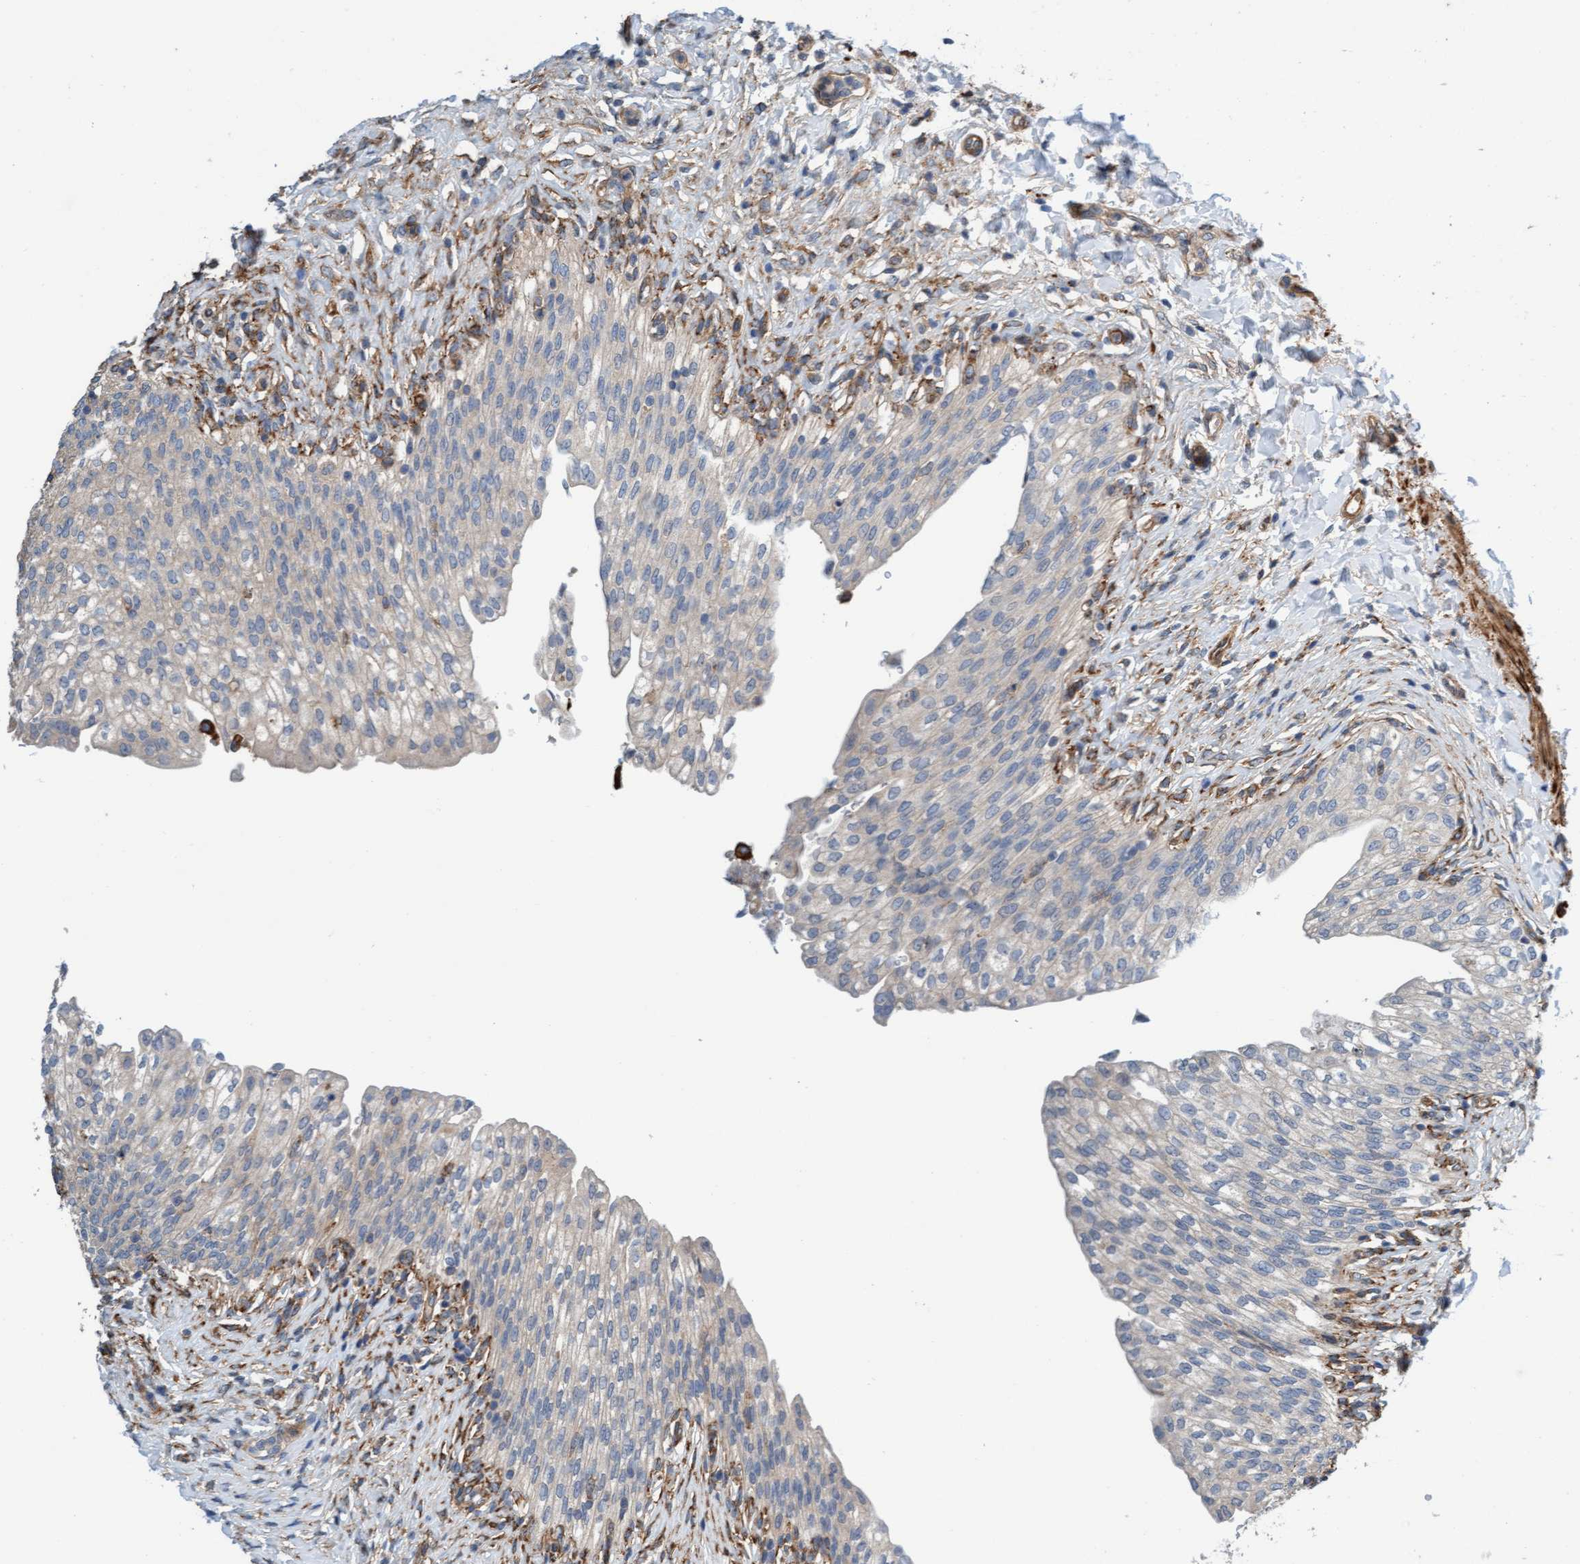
{"staining": {"intensity": "moderate", "quantity": "<25%", "location": "cytoplasmic/membranous"}, "tissue": "urinary bladder", "cell_type": "Urothelial cells", "image_type": "normal", "snomed": [{"axis": "morphology", "description": "Urothelial carcinoma, High grade"}, {"axis": "topography", "description": "Urinary bladder"}], "caption": "IHC of unremarkable urinary bladder shows low levels of moderate cytoplasmic/membranous expression in approximately <25% of urothelial cells.", "gene": "FMNL3", "patient": {"sex": "male", "age": 46}}